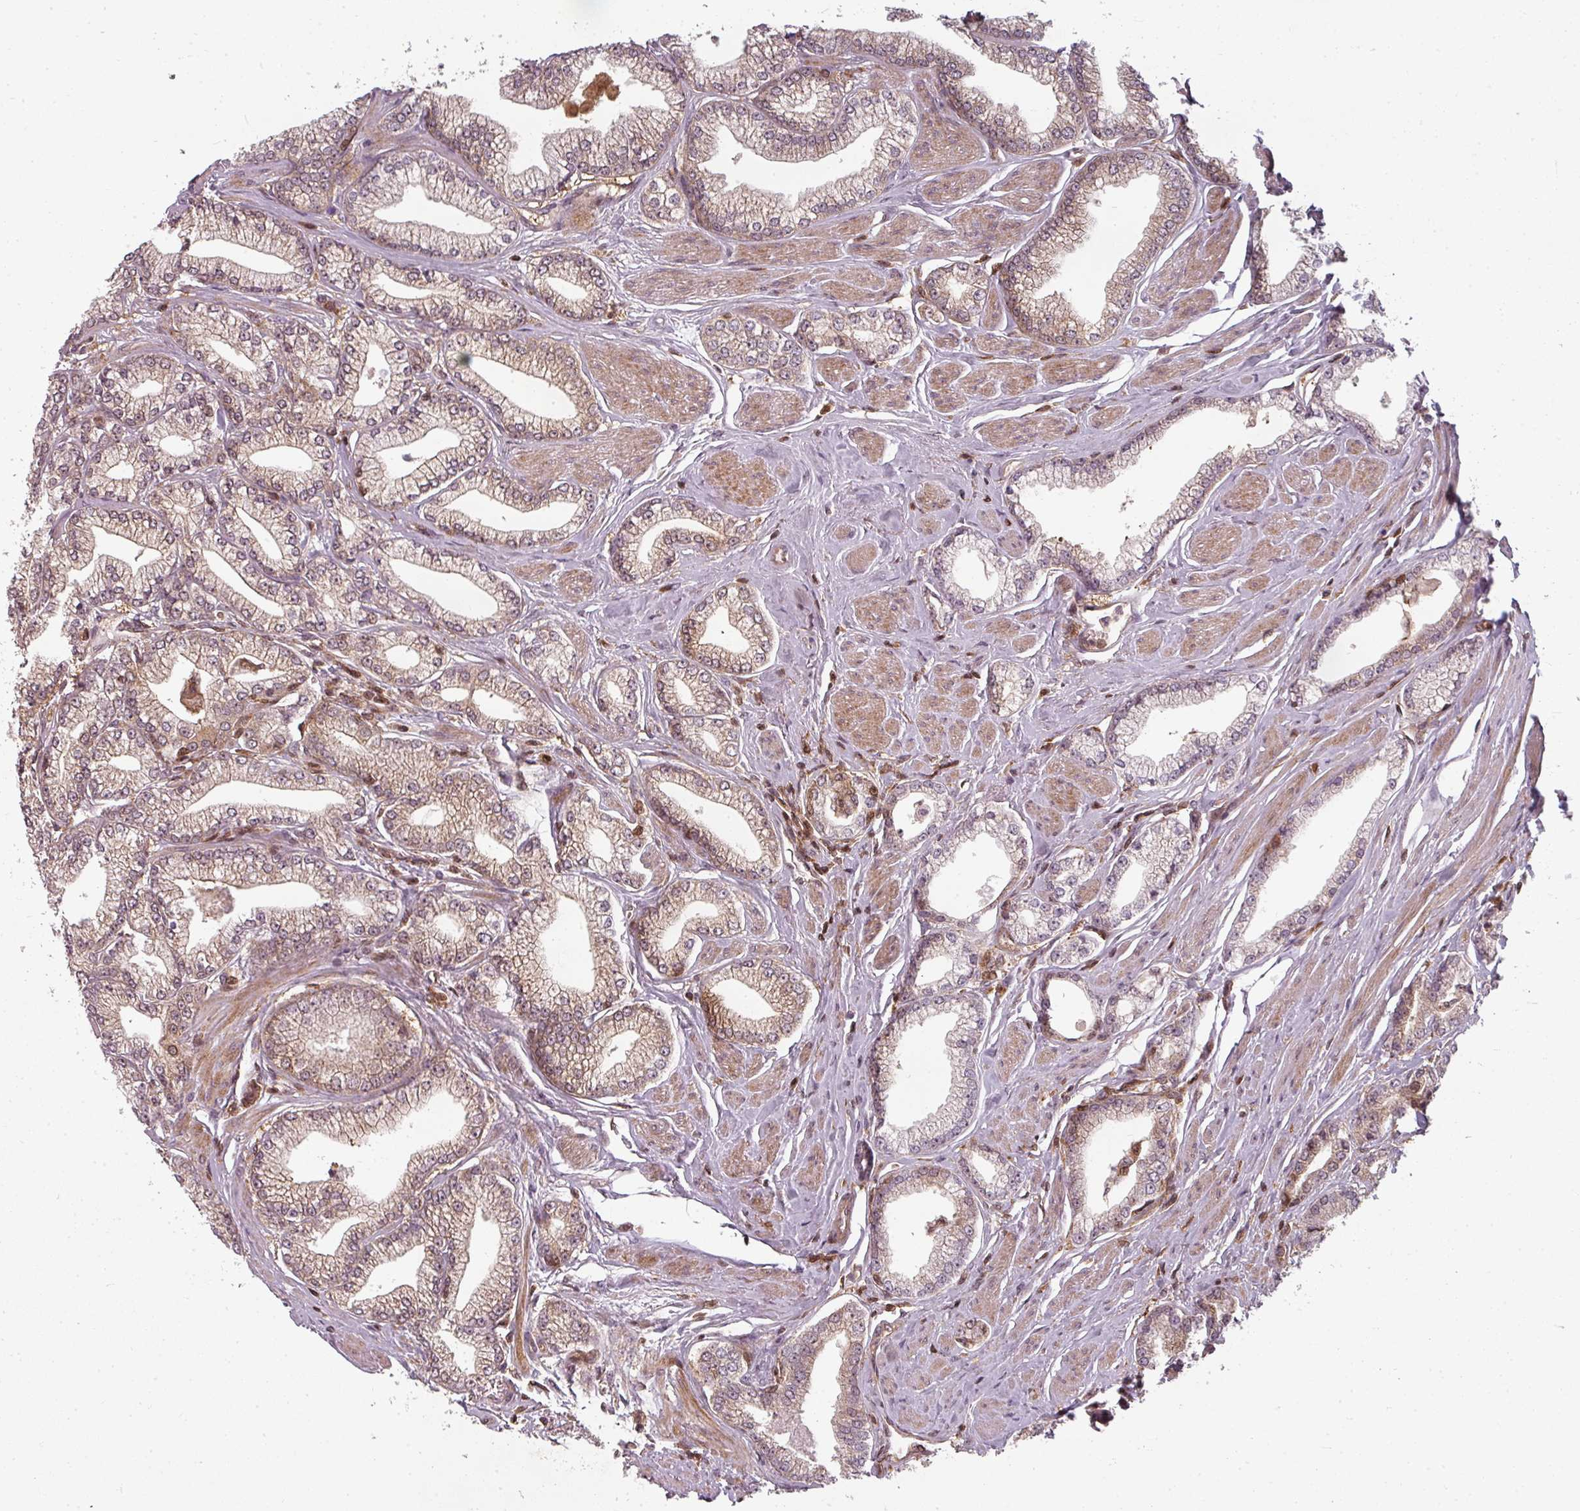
{"staining": {"intensity": "weak", "quantity": "25%-75%", "location": "cytoplasmic/membranous"}, "tissue": "prostate cancer", "cell_type": "Tumor cells", "image_type": "cancer", "snomed": [{"axis": "morphology", "description": "Adenocarcinoma, High grade"}, {"axis": "topography", "description": "Prostate"}], "caption": "Prostate cancer (high-grade adenocarcinoma) stained with DAB (3,3'-diaminobenzidine) IHC displays low levels of weak cytoplasmic/membranous positivity in approximately 25%-75% of tumor cells. The staining is performed using DAB (3,3'-diaminobenzidine) brown chromogen to label protein expression. The nuclei are counter-stained blue using hematoxylin.", "gene": "CLIC1", "patient": {"sex": "male", "age": 67}}